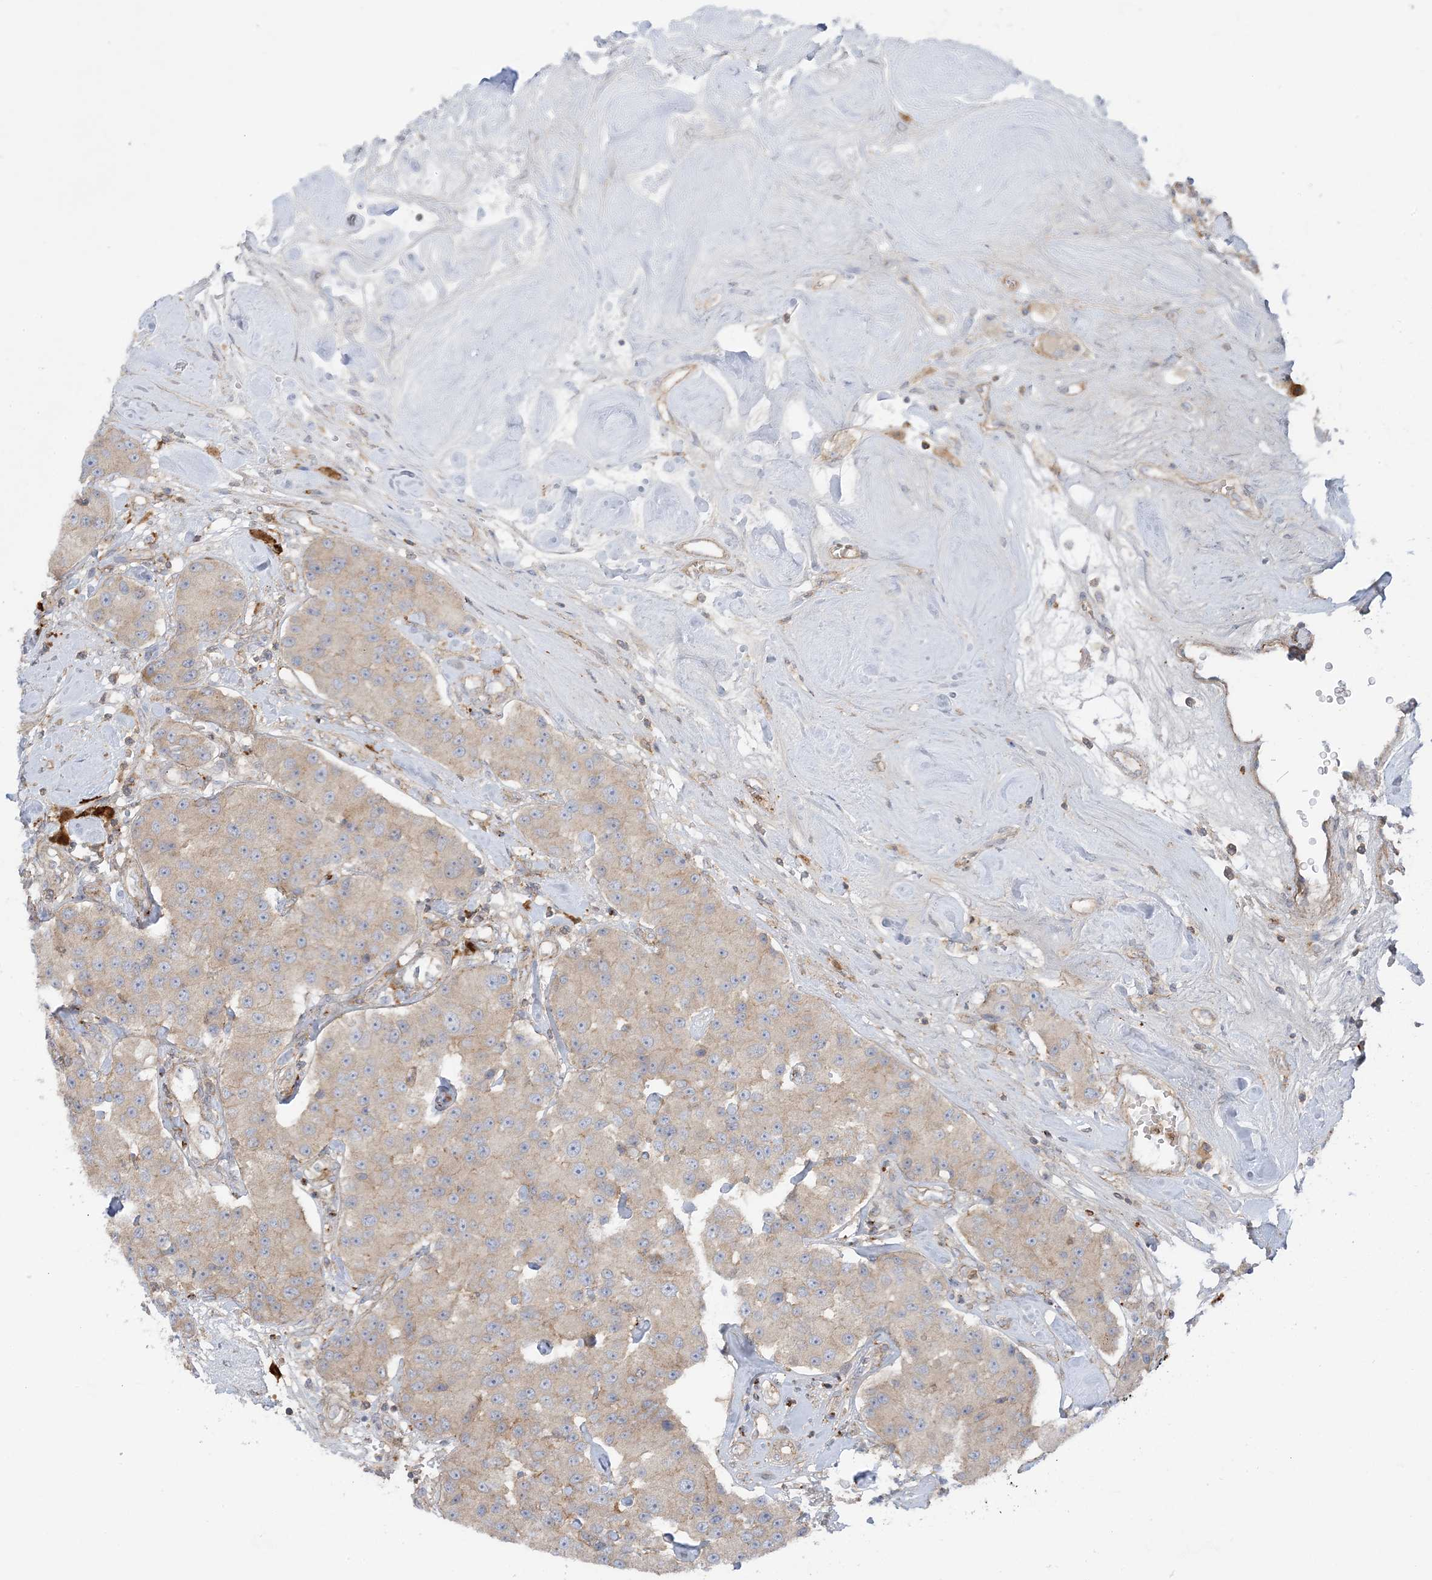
{"staining": {"intensity": "negative", "quantity": "none", "location": "none"}, "tissue": "carcinoid", "cell_type": "Tumor cells", "image_type": "cancer", "snomed": [{"axis": "morphology", "description": "Carcinoid, malignant, NOS"}, {"axis": "topography", "description": "Pancreas"}], "caption": "An image of human carcinoid is negative for staining in tumor cells.", "gene": "ICMT", "patient": {"sex": "male", "age": 41}}